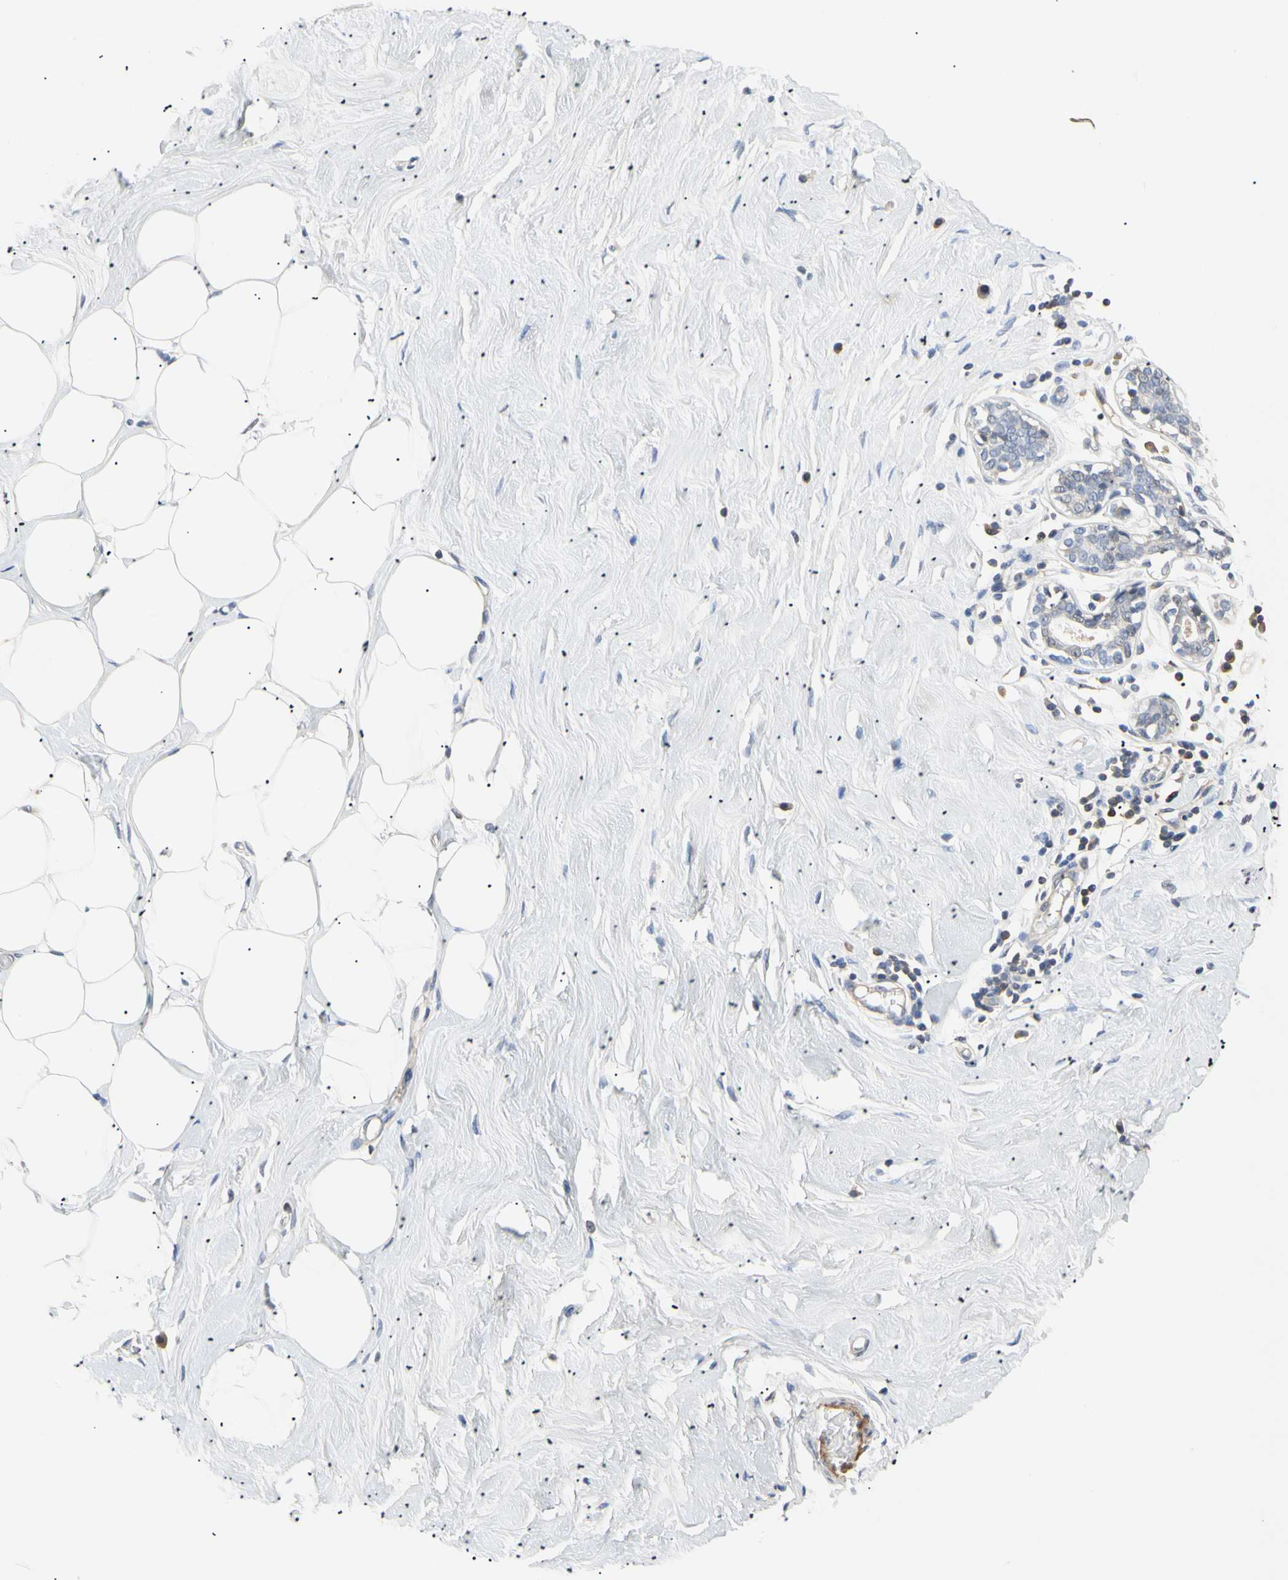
{"staining": {"intensity": "negative", "quantity": "none", "location": "none"}, "tissue": "adipose tissue", "cell_type": "Adipocytes", "image_type": "normal", "snomed": [{"axis": "morphology", "description": "Normal tissue, NOS"}, {"axis": "topography", "description": "Breast"}], "caption": "Photomicrograph shows no protein expression in adipocytes of benign adipose tissue.", "gene": "TNFRSF18", "patient": {"sex": "female", "age": 44}}